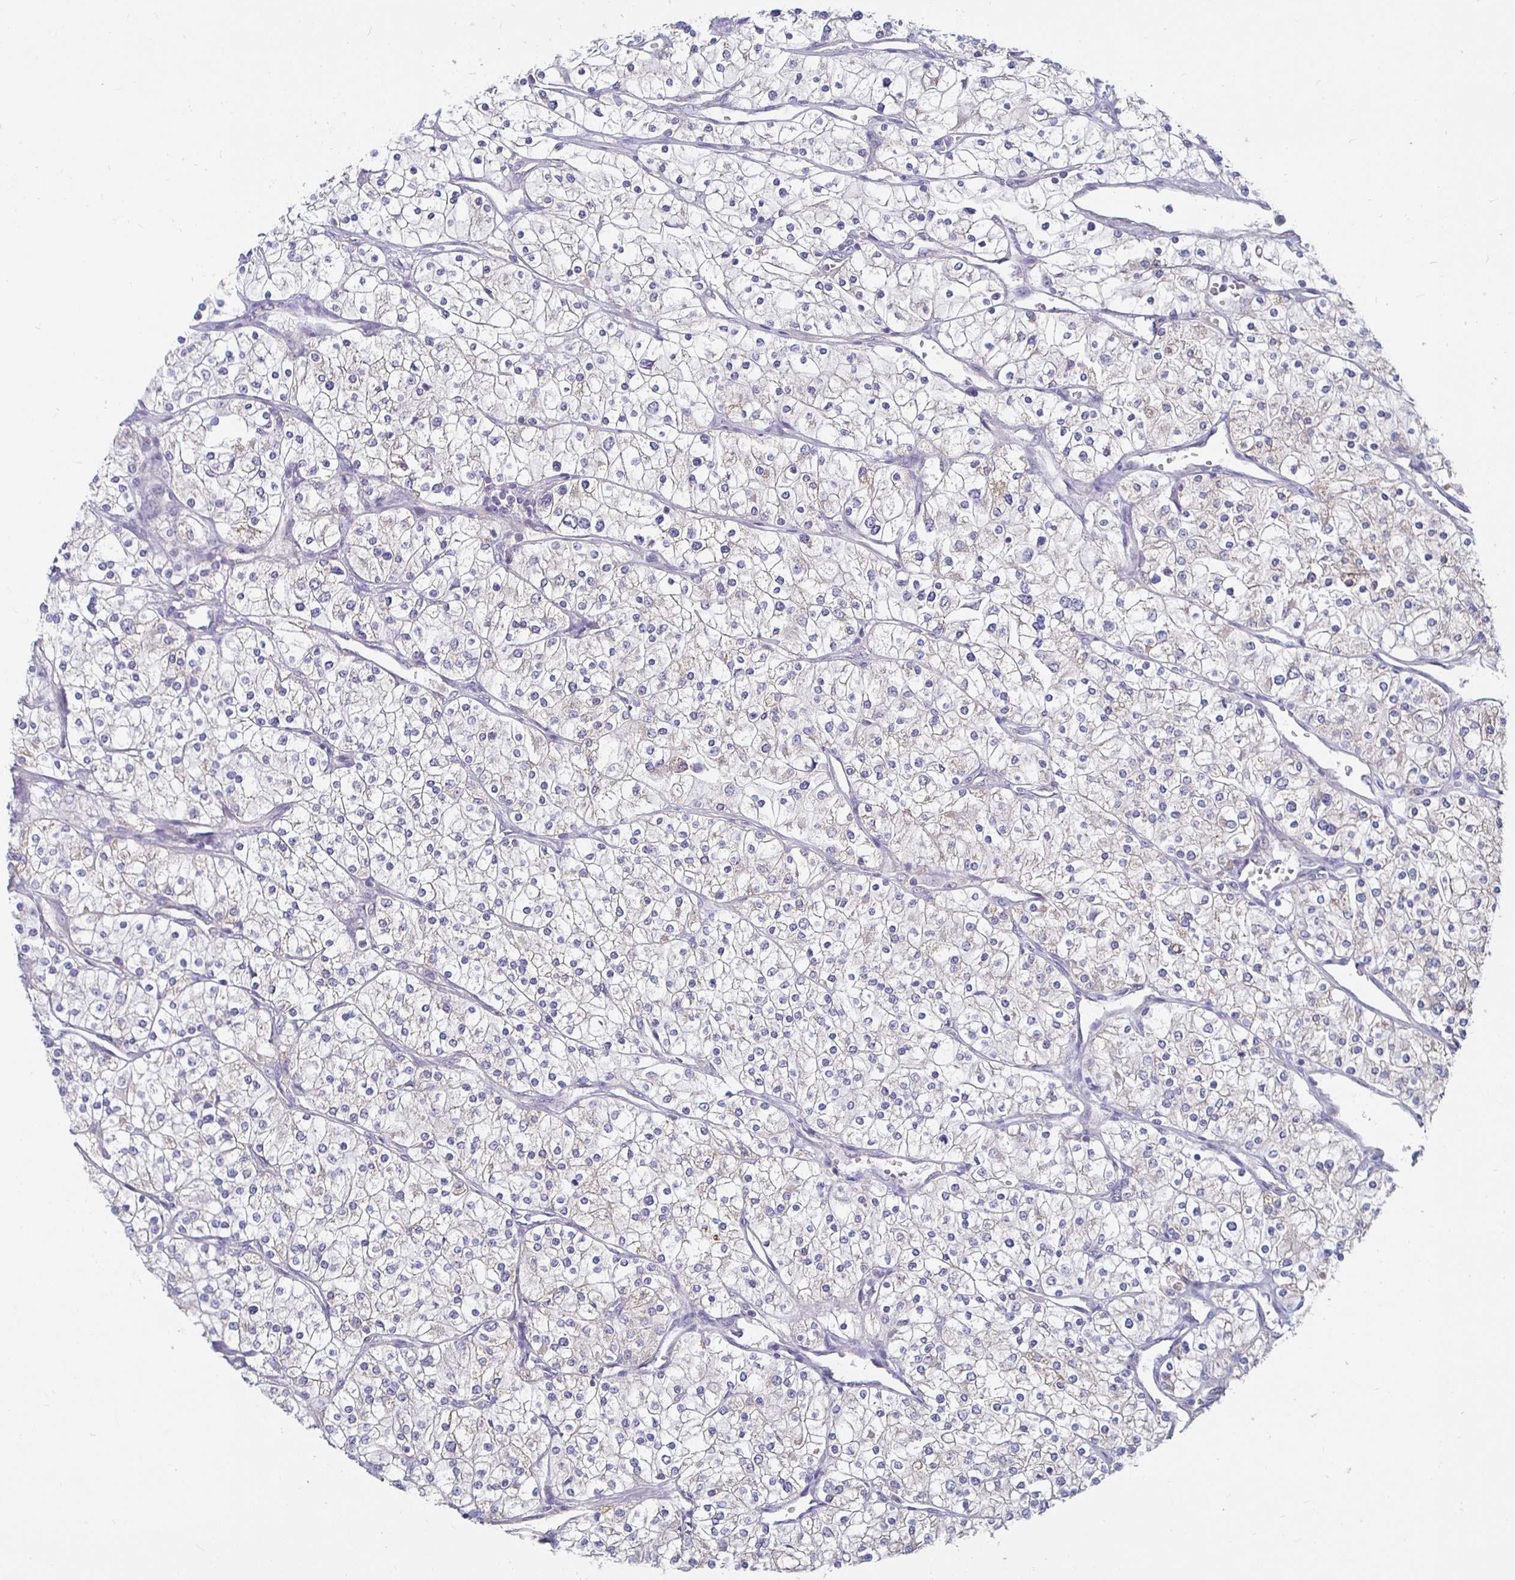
{"staining": {"intensity": "negative", "quantity": "none", "location": "none"}, "tissue": "renal cancer", "cell_type": "Tumor cells", "image_type": "cancer", "snomed": [{"axis": "morphology", "description": "Adenocarcinoma, NOS"}, {"axis": "topography", "description": "Kidney"}], "caption": "Immunohistochemistry of human renal adenocarcinoma reveals no staining in tumor cells.", "gene": "RNF144B", "patient": {"sex": "male", "age": 80}}